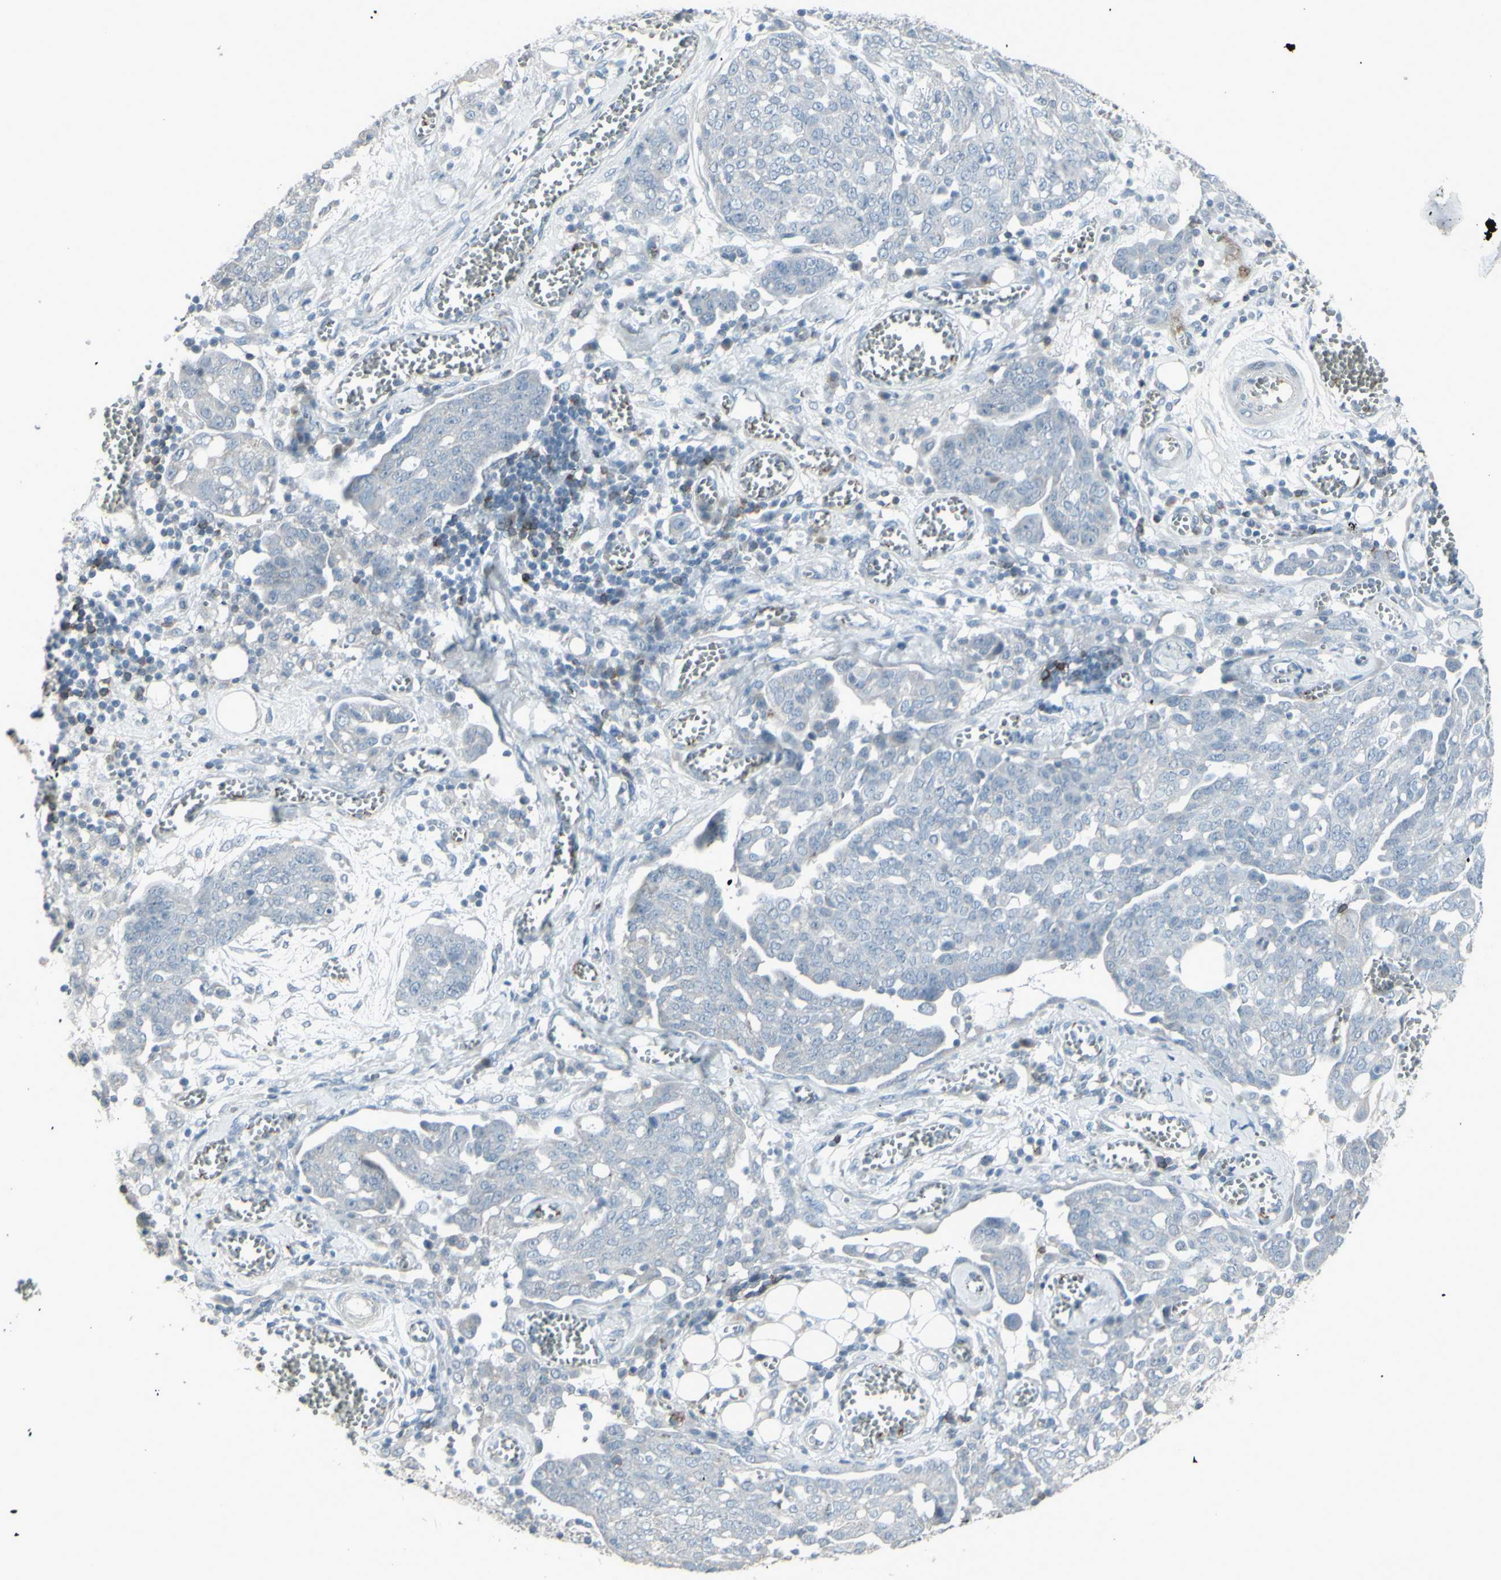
{"staining": {"intensity": "negative", "quantity": "none", "location": "none"}, "tissue": "ovarian cancer", "cell_type": "Tumor cells", "image_type": "cancer", "snomed": [{"axis": "morphology", "description": "Cystadenocarcinoma, serous, NOS"}, {"axis": "topography", "description": "Soft tissue"}, {"axis": "topography", "description": "Ovary"}], "caption": "Micrograph shows no significant protein expression in tumor cells of ovarian serous cystadenocarcinoma.", "gene": "CD79B", "patient": {"sex": "female", "age": 57}}